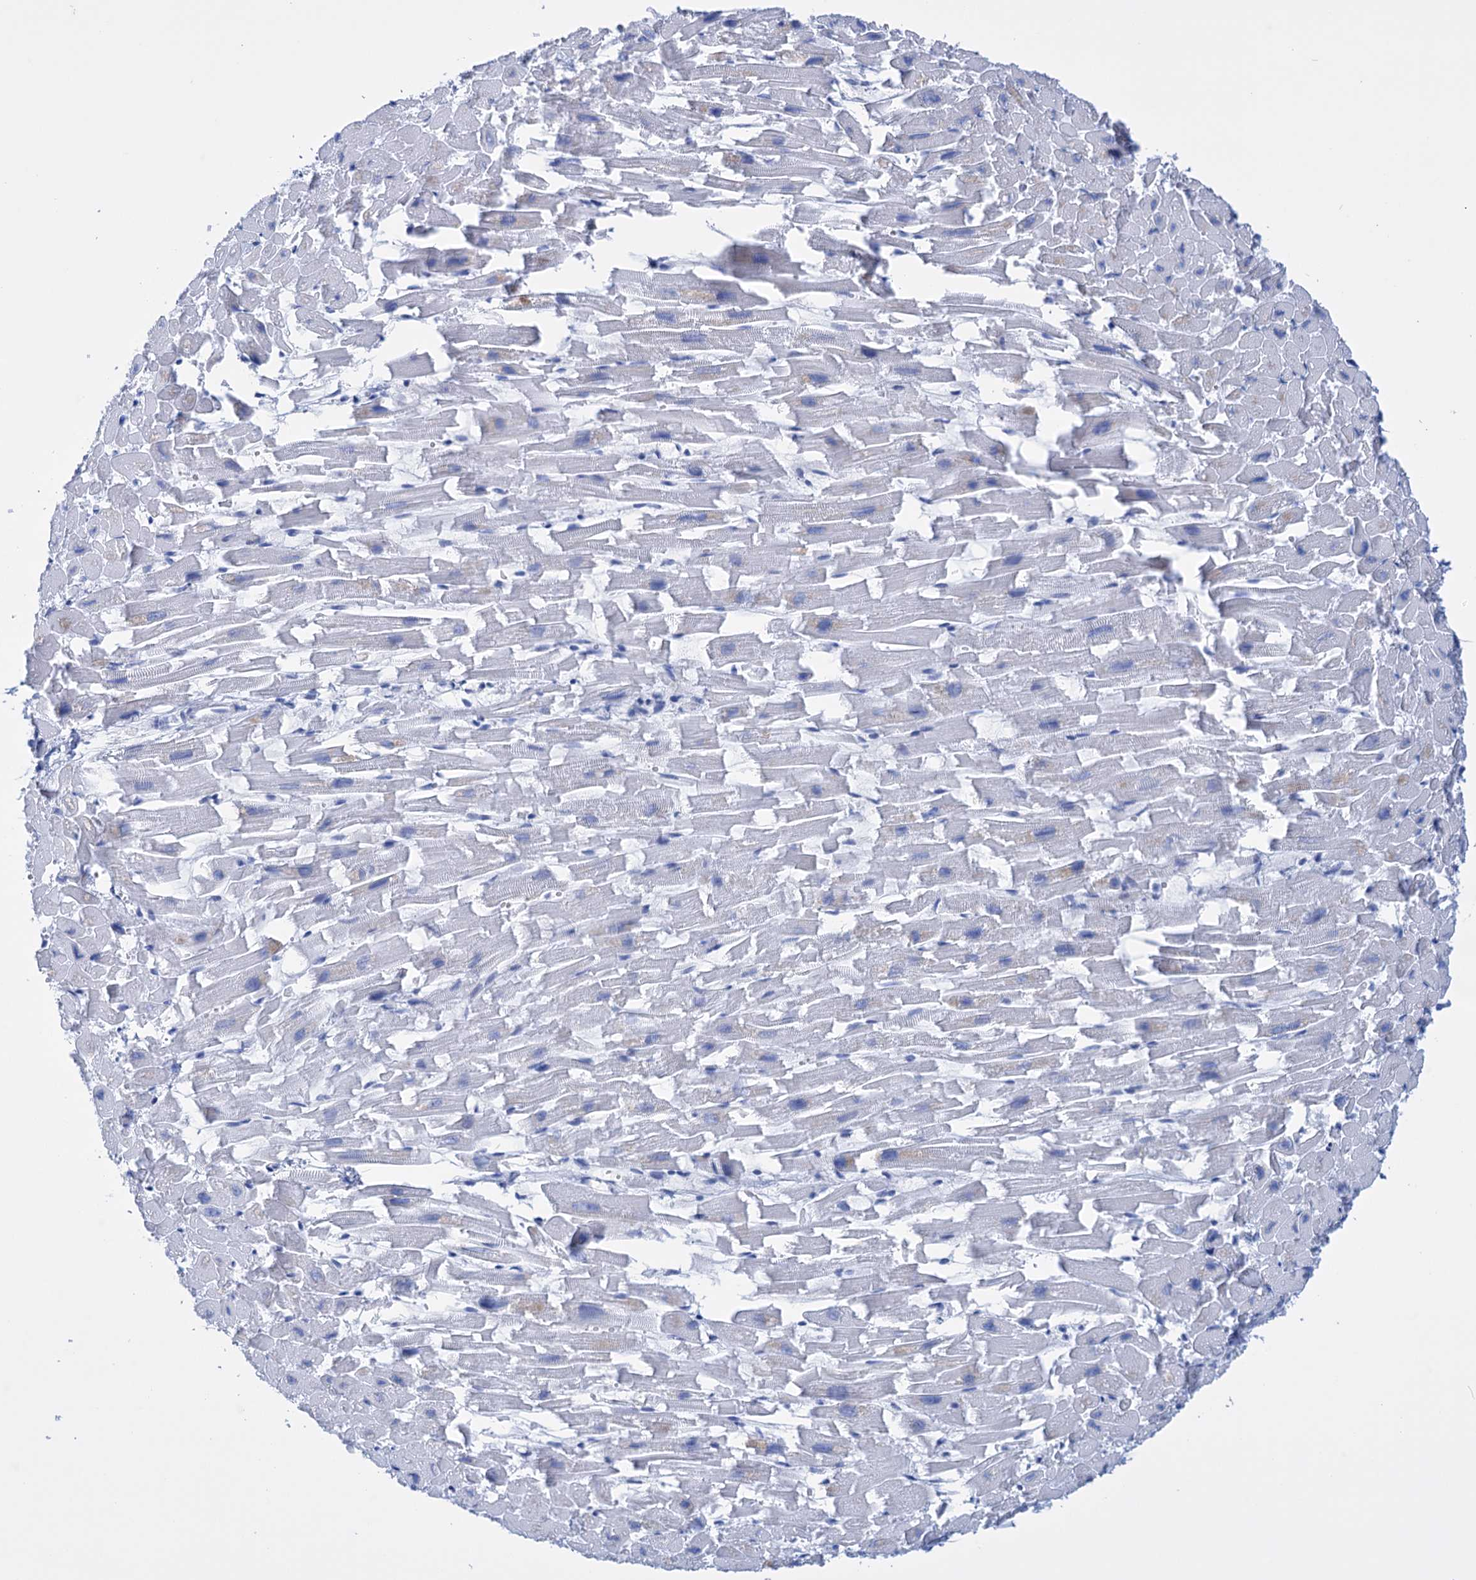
{"staining": {"intensity": "negative", "quantity": "none", "location": "none"}, "tissue": "heart muscle", "cell_type": "Cardiomyocytes", "image_type": "normal", "snomed": [{"axis": "morphology", "description": "Normal tissue, NOS"}, {"axis": "topography", "description": "Heart"}], "caption": "Immunohistochemistry (IHC) photomicrograph of unremarkable heart muscle: heart muscle stained with DAB (3,3'-diaminobenzidine) reveals no significant protein positivity in cardiomyocytes.", "gene": "FBXW12", "patient": {"sex": "female", "age": 64}}